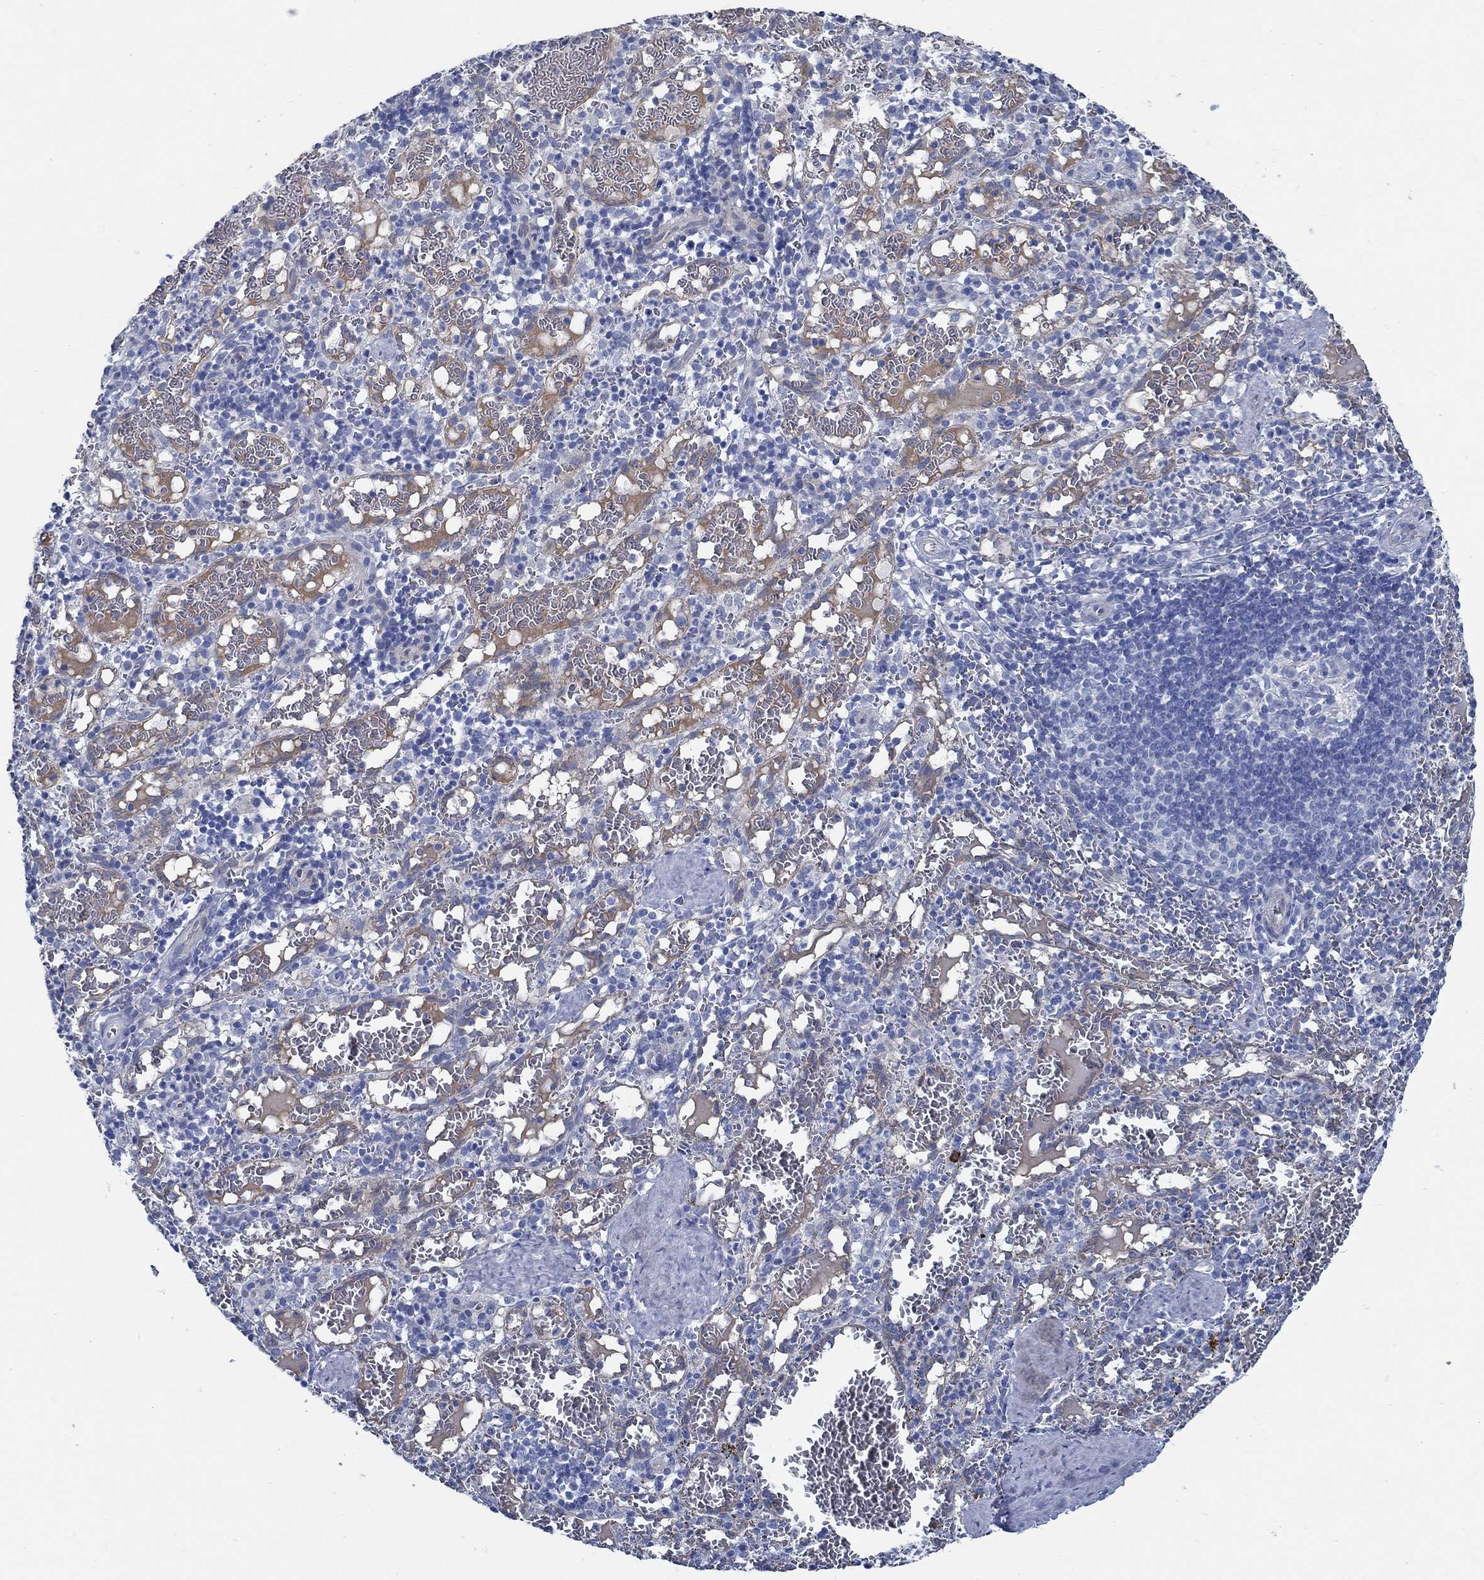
{"staining": {"intensity": "negative", "quantity": "none", "location": "none"}, "tissue": "spleen", "cell_type": "Cells in red pulp", "image_type": "normal", "snomed": [{"axis": "morphology", "description": "Normal tissue, NOS"}, {"axis": "topography", "description": "Spleen"}], "caption": "IHC of normal human spleen exhibits no staining in cells in red pulp.", "gene": "HECW2", "patient": {"sex": "male", "age": 11}}